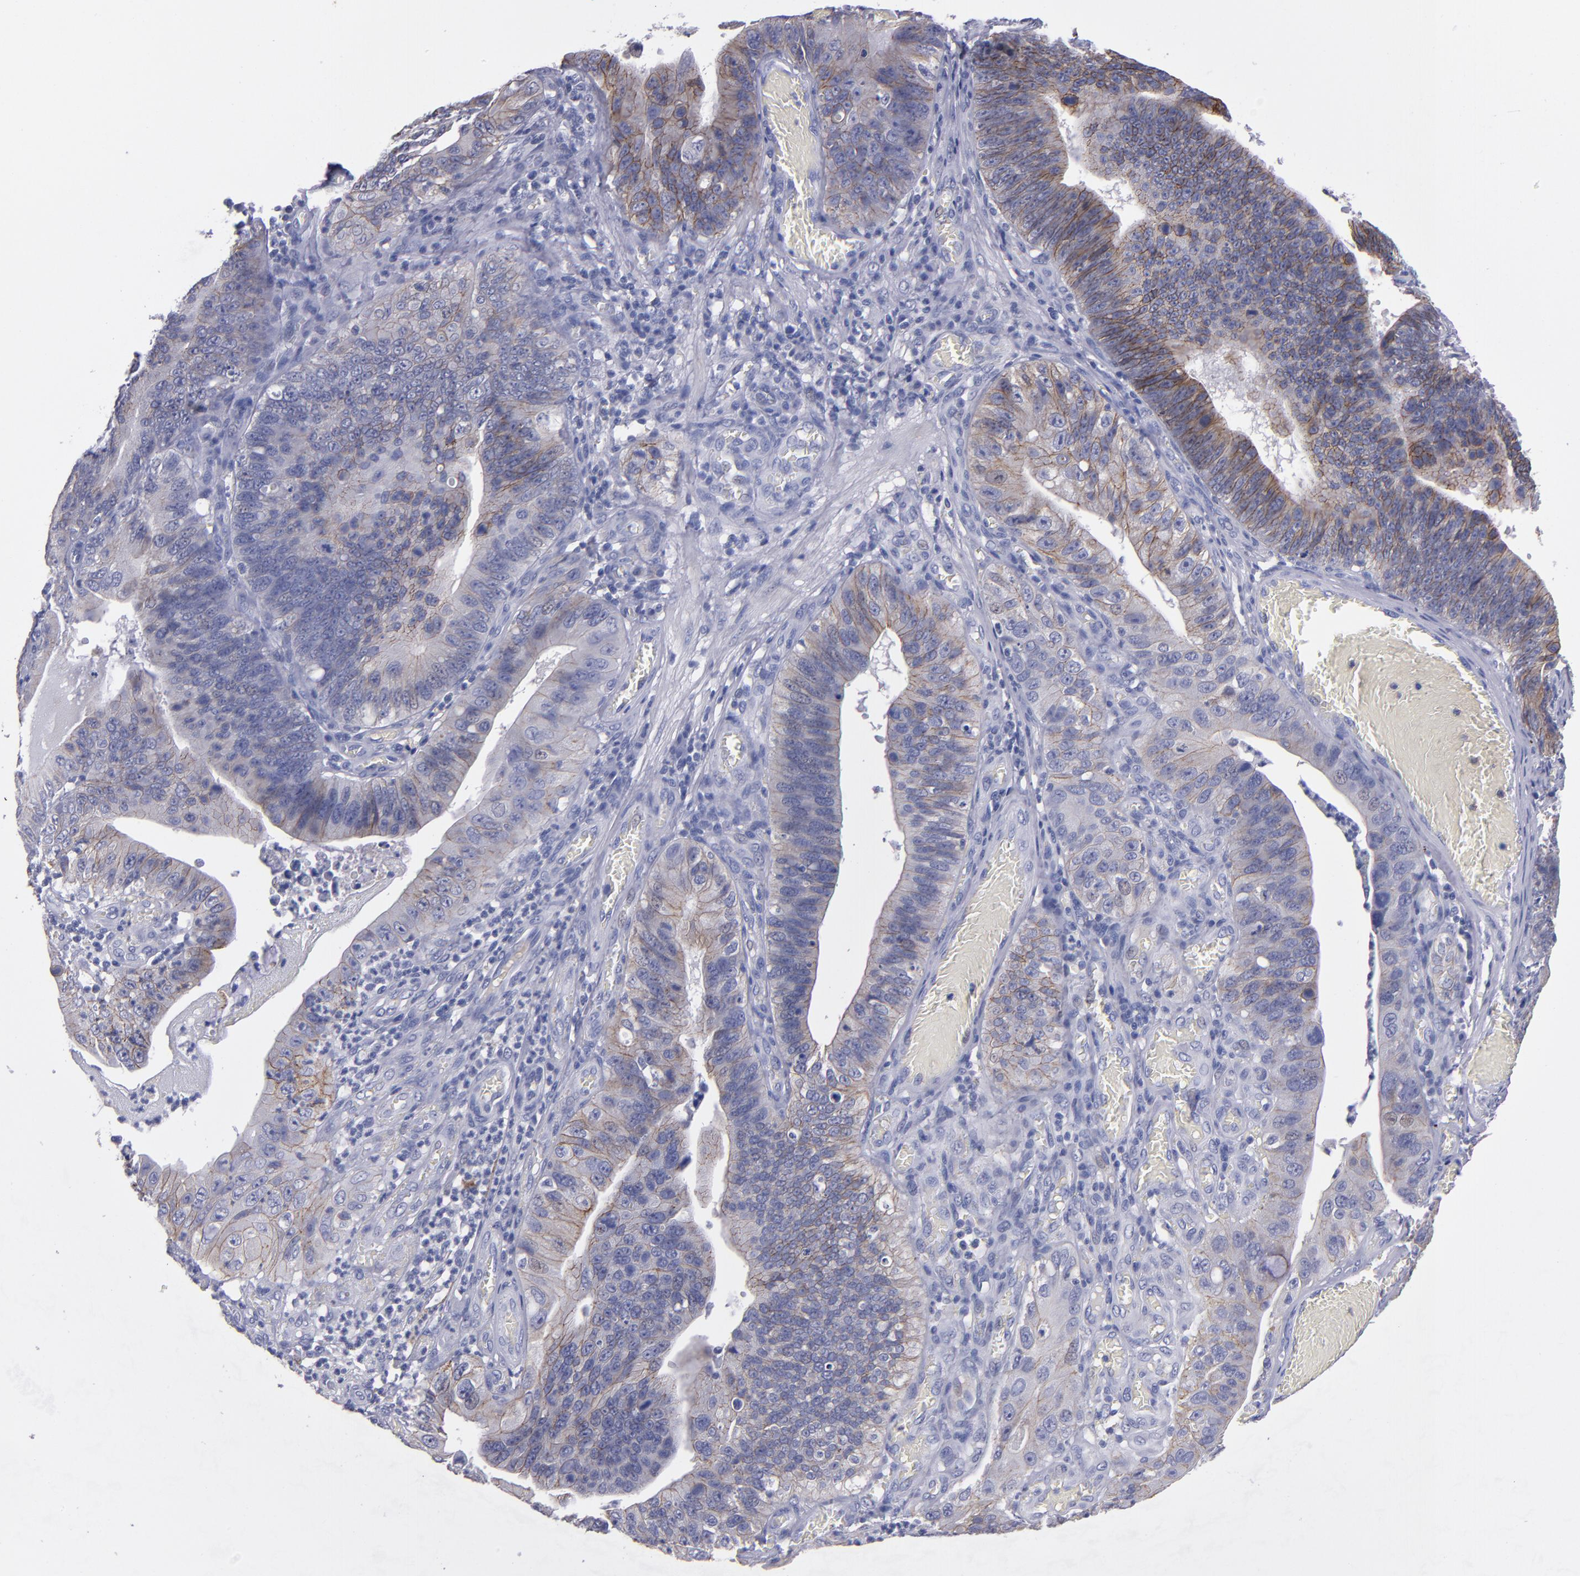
{"staining": {"intensity": "weak", "quantity": ">75%", "location": "cytoplasmic/membranous"}, "tissue": "stomach cancer", "cell_type": "Tumor cells", "image_type": "cancer", "snomed": [{"axis": "morphology", "description": "Adenocarcinoma, NOS"}, {"axis": "topography", "description": "Stomach"}, {"axis": "topography", "description": "Gastric cardia"}], "caption": "Stomach cancer (adenocarcinoma) stained for a protein exhibits weak cytoplasmic/membranous positivity in tumor cells. Immunohistochemistry stains the protein in brown and the nuclei are stained blue.", "gene": "CDH3", "patient": {"sex": "male", "age": 59}}